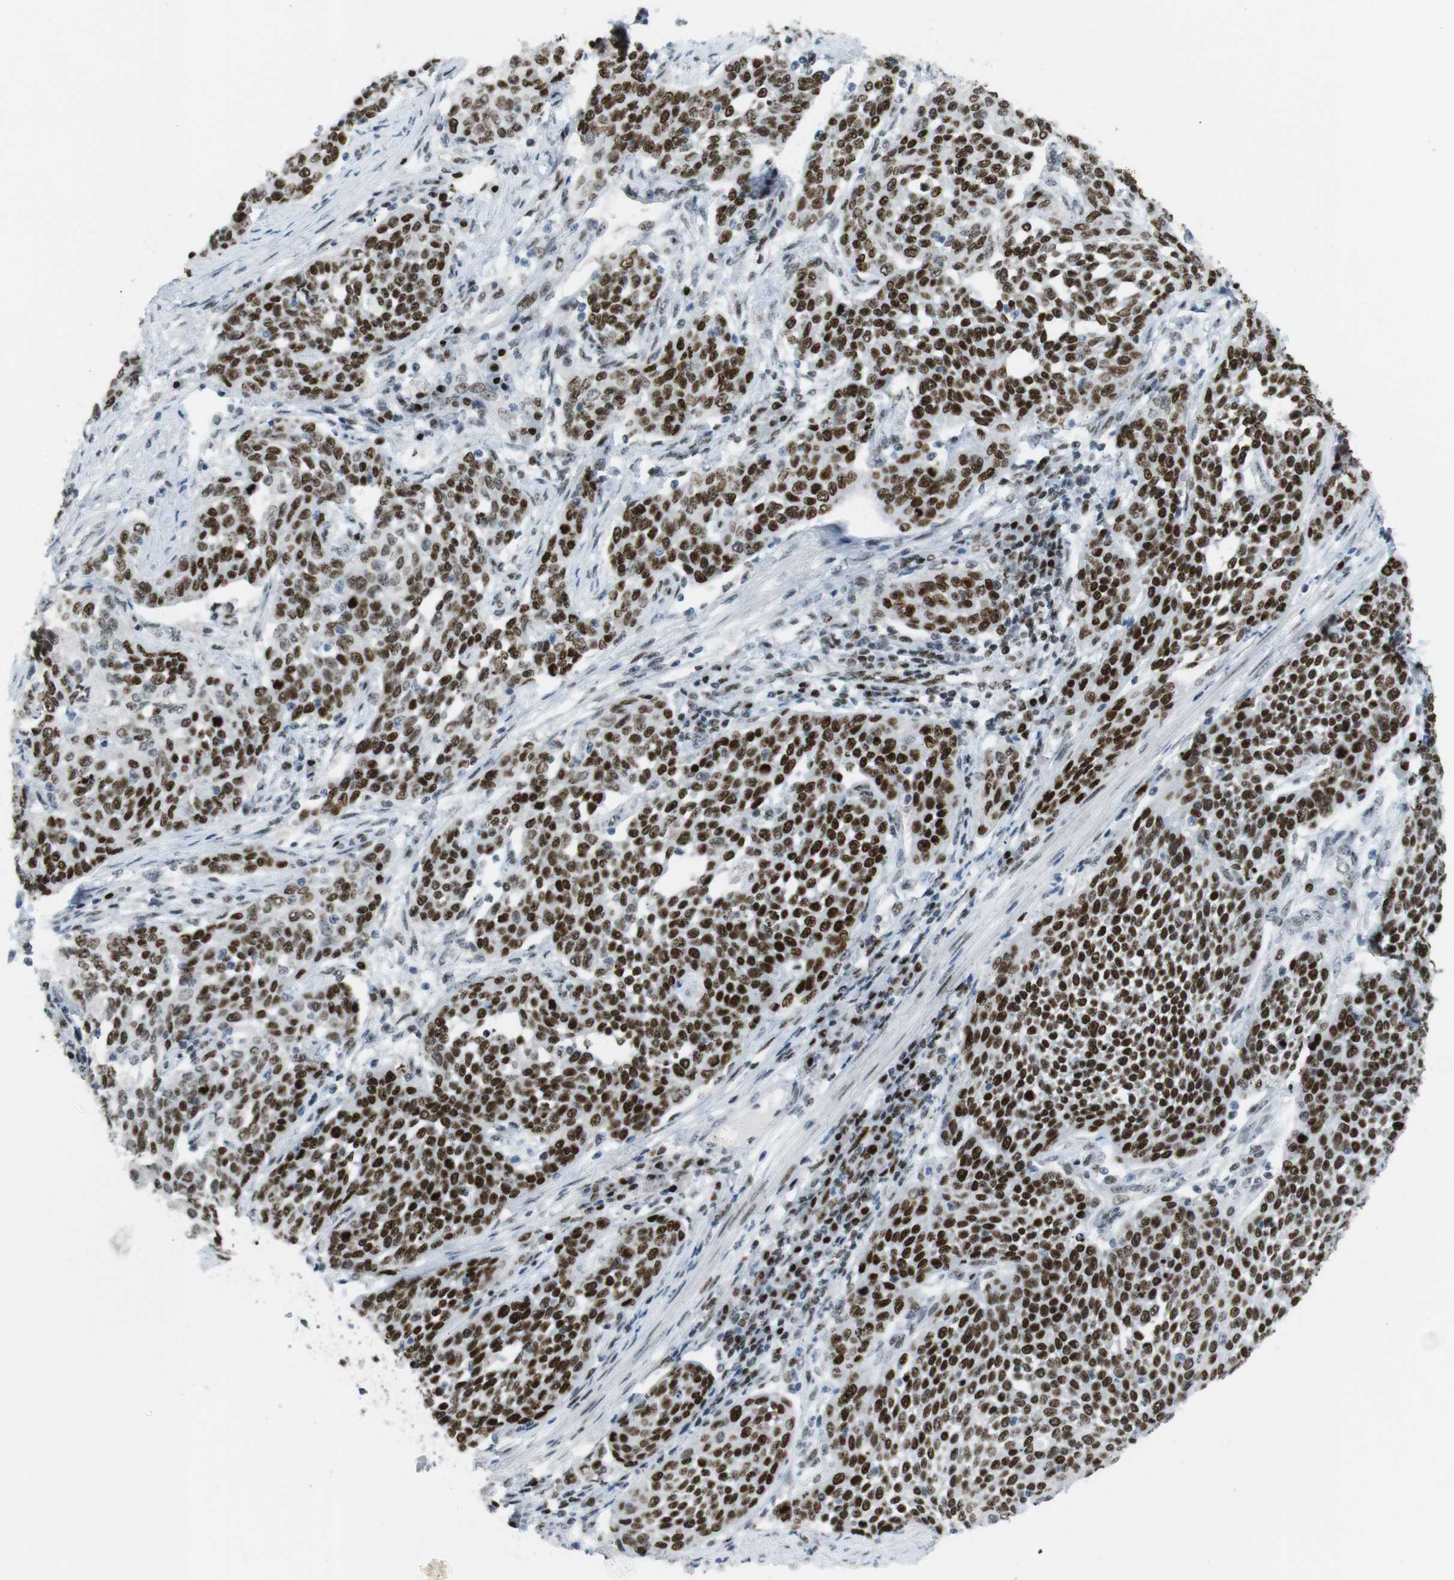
{"staining": {"intensity": "strong", "quantity": ">75%", "location": "nuclear"}, "tissue": "cervical cancer", "cell_type": "Tumor cells", "image_type": "cancer", "snomed": [{"axis": "morphology", "description": "Squamous cell carcinoma, NOS"}, {"axis": "topography", "description": "Cervix"}], "caption": "Immunohistochemical staining of cervical cancer (squamous cell carcinoma) shows strong nuclear protein staining in approximately >75% of tumor cells. (brown staining indicates protein expression, while blue staining denotes nuclei).", "gene": "RIOX2", "patient": {"sex": "female", "age": 34}}